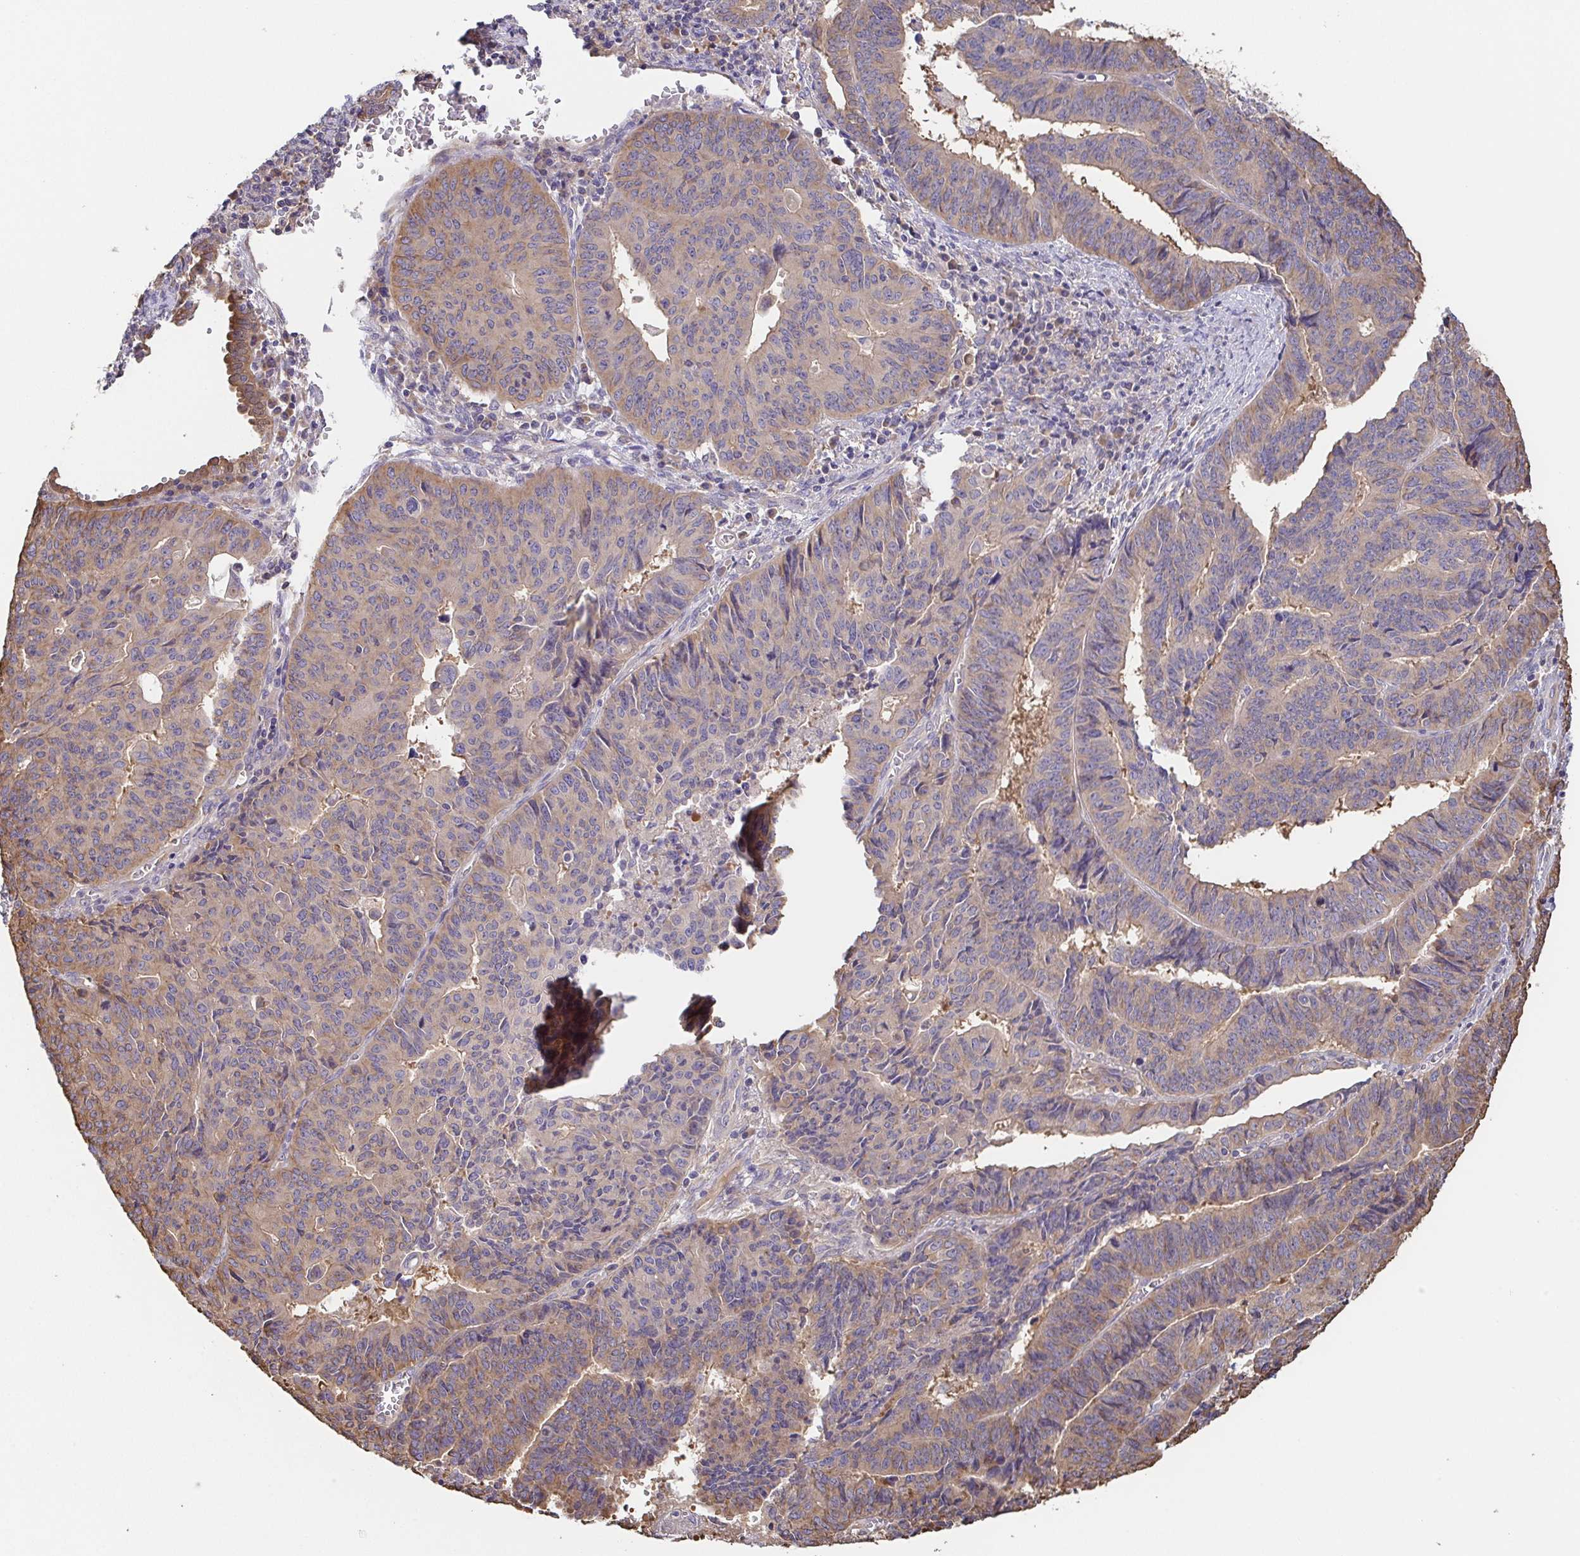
{"staining": {"intensity": "weak", "quantity": ">75%", "location": "cytoplasmic/membranous"}, "tissue": "endometrial cancer", "cell_type": "Tumor cells", "image_type": "cancer", "snomed": [{"axis": "morphology", "description": "Adenocarcinoma, NOS"}, {"axis": "topography", "description": "Endometrium"}], "caption": "A brown stain labels weak cytoplasmic/membranous expression of a protein in human adenocarcinoma (endometrial) tumor cells.", "gene": "EIF3D", "patient": {"sex": "female", "age": 65}}